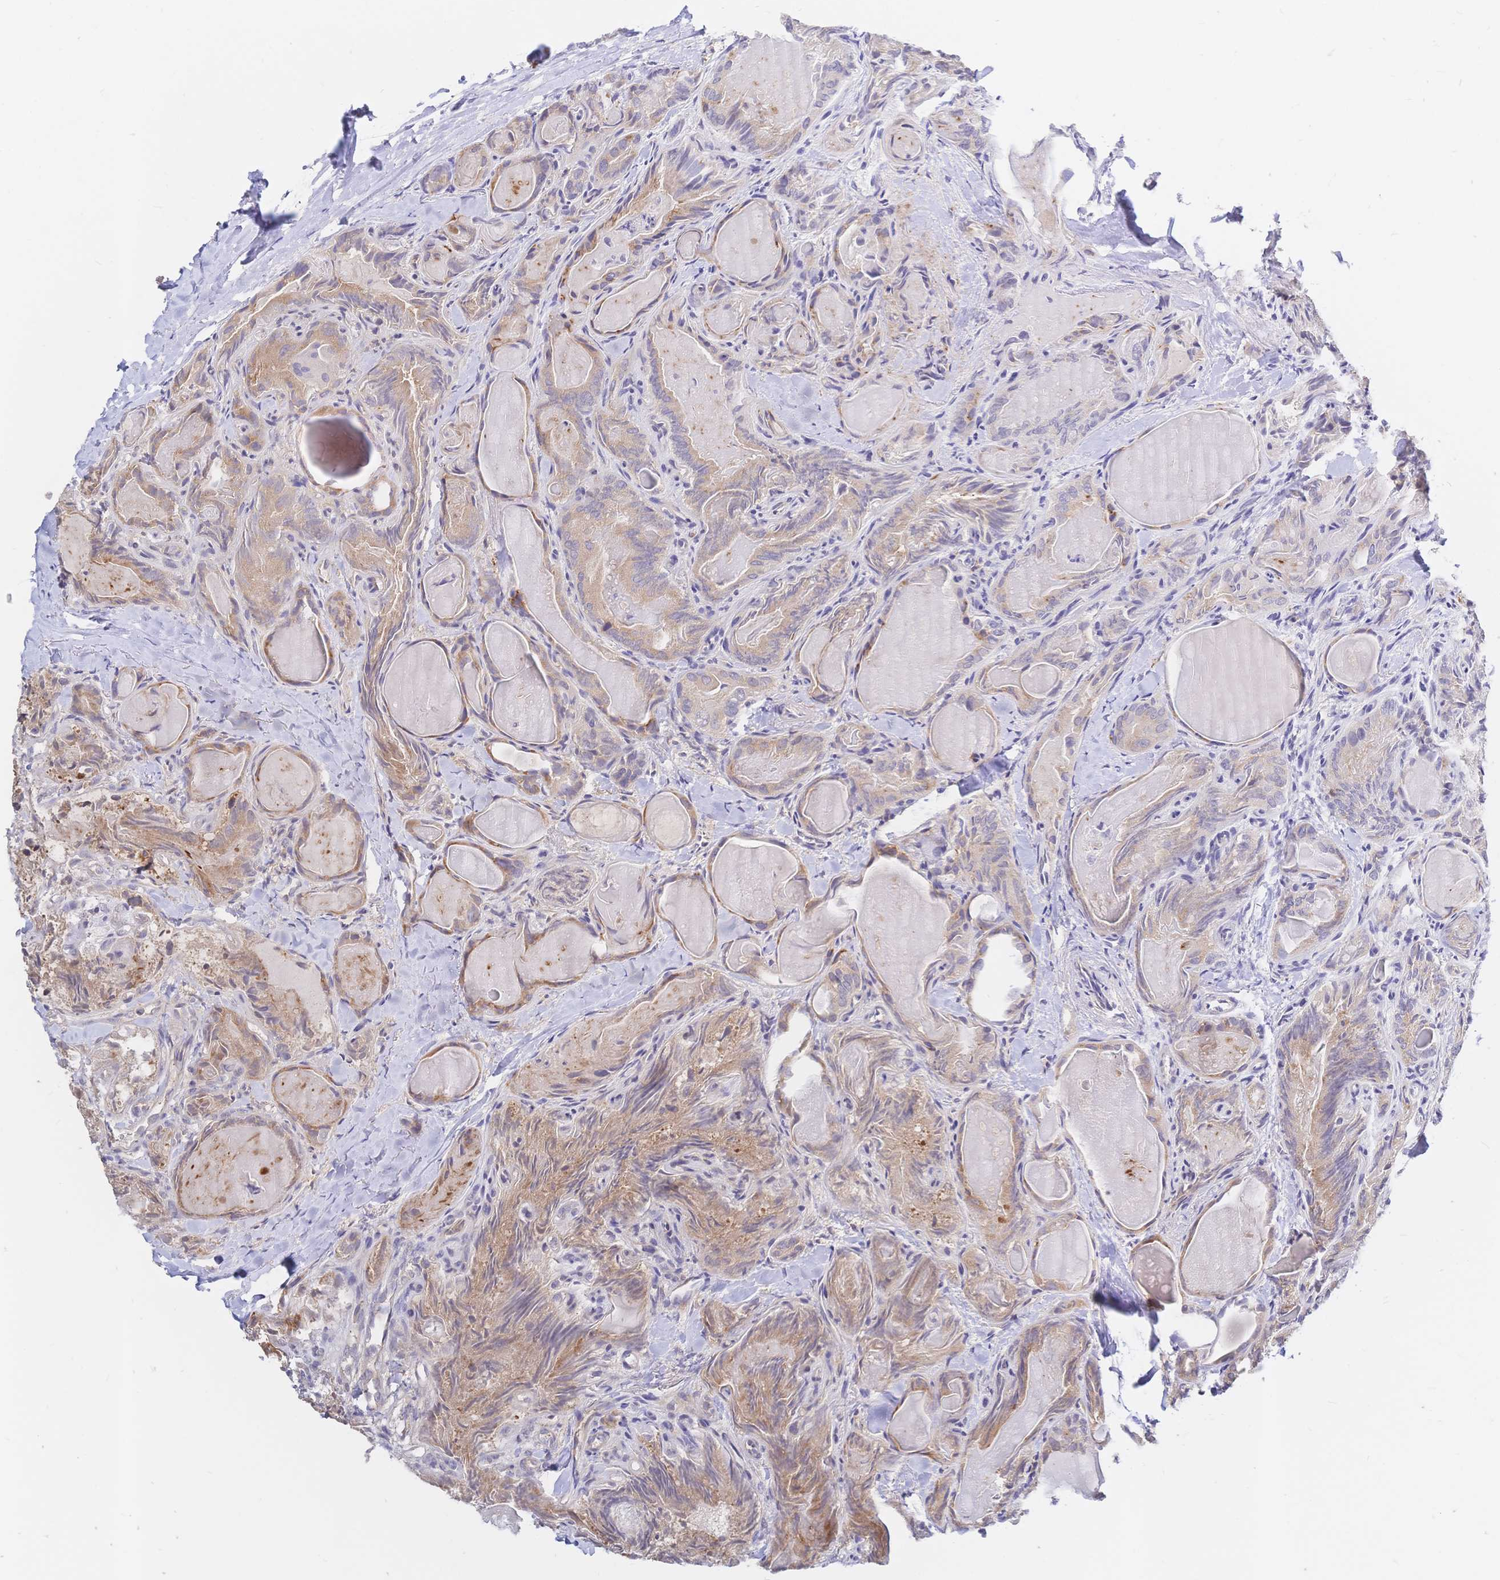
{"staining": {"intensity": "weak", "quantity": ">75%", "location": "cytoplasmic/membranous"}, "tissue": "thyroid cancer", "cell_type": "Tumor cells", "image_type": "cancer", "snomed": [{"axis": "morphology", "description": "Papillary adenocarcinoma, NOS"}, {"axis": "topography", "description": "Thyroid gland"}], "caption": "Brown immunohistochemical staining in thyroid papillary adenocarcinoma exhibits weak cytoplasmic/membranous expression in about >75% of tumor cells.", "gene": "LMO4", "patient": {"sex": "female", "age": 75}}